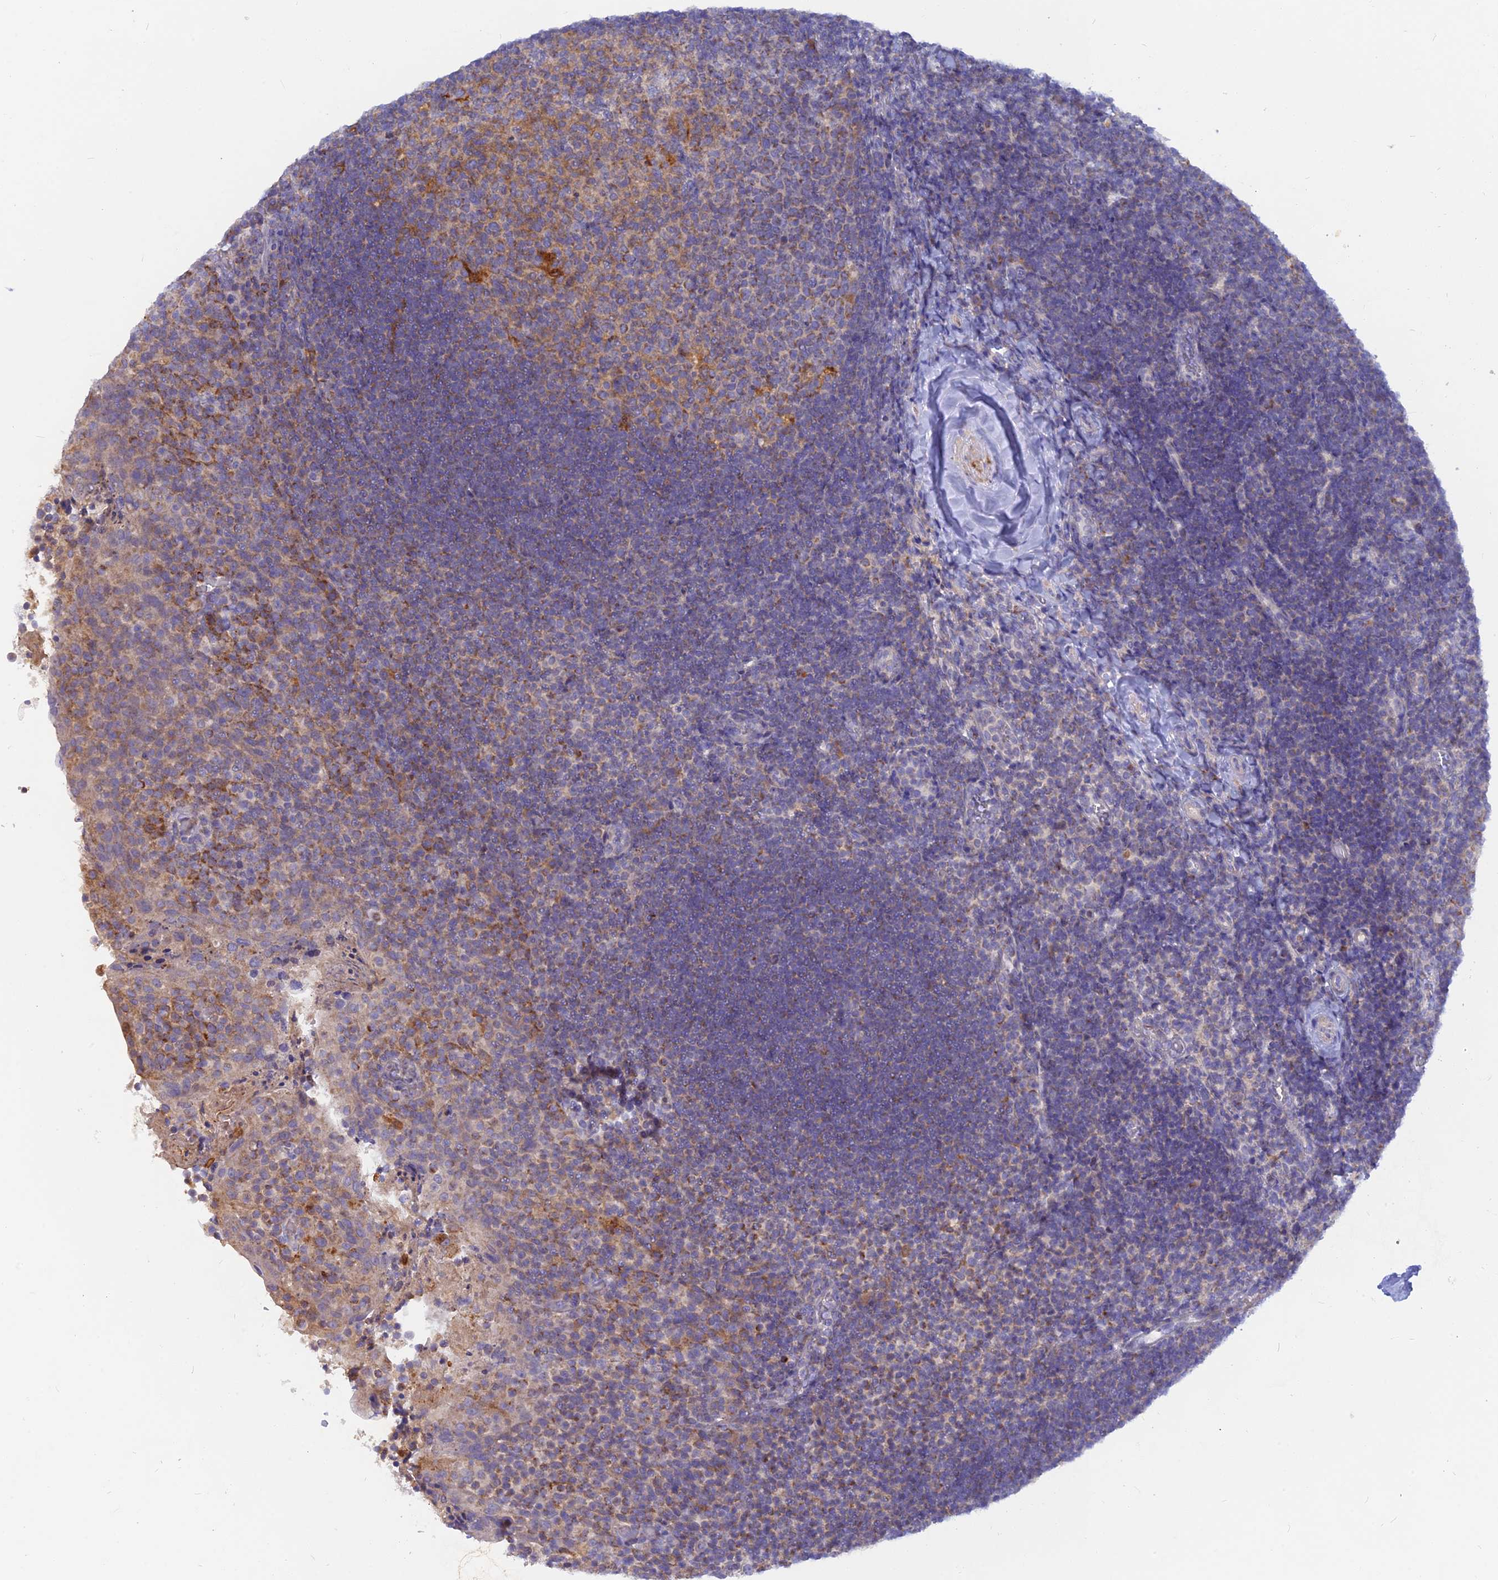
{"staining": {"intensity": "moderate", "quantity": "25%-75%", "location": "cytoplasmic/membranous"}, "tissue": "tonsil", "cell_type": "Germinal center cells", "image_type": "normal", "snomed": [{"axis": "morphology", "description": "Normal tissue, NOS"}, {"axis": "topography", "description": "Tonsil"}], "caption": "This photomicrograph demonstrates immunohistochemistry (IHC) staining of normal human tonsil, with medium moderate cytoplasmic/membranous positivity in approximately 25%-75% of germinal center cells.", "gene": "CACNA1B", "patient": {"sex": "female", "age": 10}}